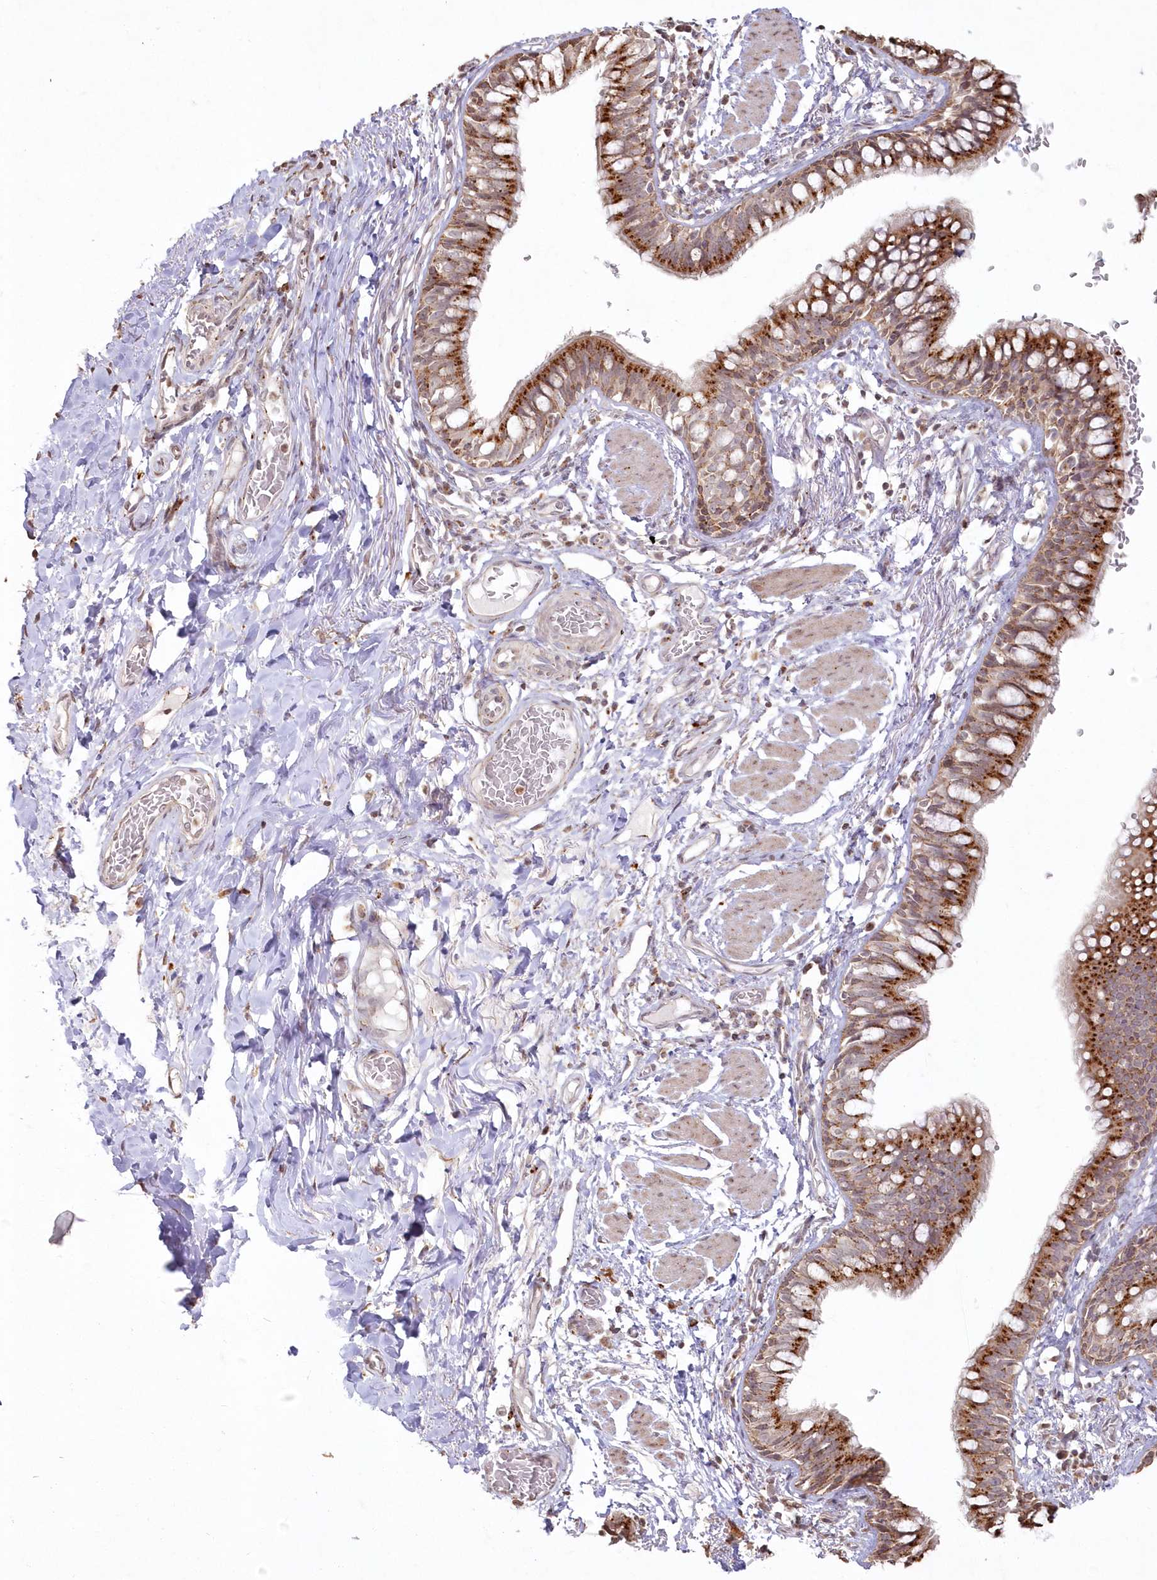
{"staining": {"intensity": "strong", "quantity": ">75%", "location": "cytoplasmic/membranous"}, "tissue": "bronchus", "cell_type": "Respiratory epithelial cells", "image_type": "normal", "snomed": [{"axis": "morphology", "description": "Normal tissue, NOS"}, {"axis": "topography", "description": "Cartilage tissue"}, {"axis": "topography", "description": "Bronchus"}], "caption": "IHC (DAB) staining of normal human bronchus shows strong cytoplasmic/membranous protein expression in about >75% of respiratory epithelial cells.", "gene": "ARSB", "patient": {"sex": "female", "age": 36}}